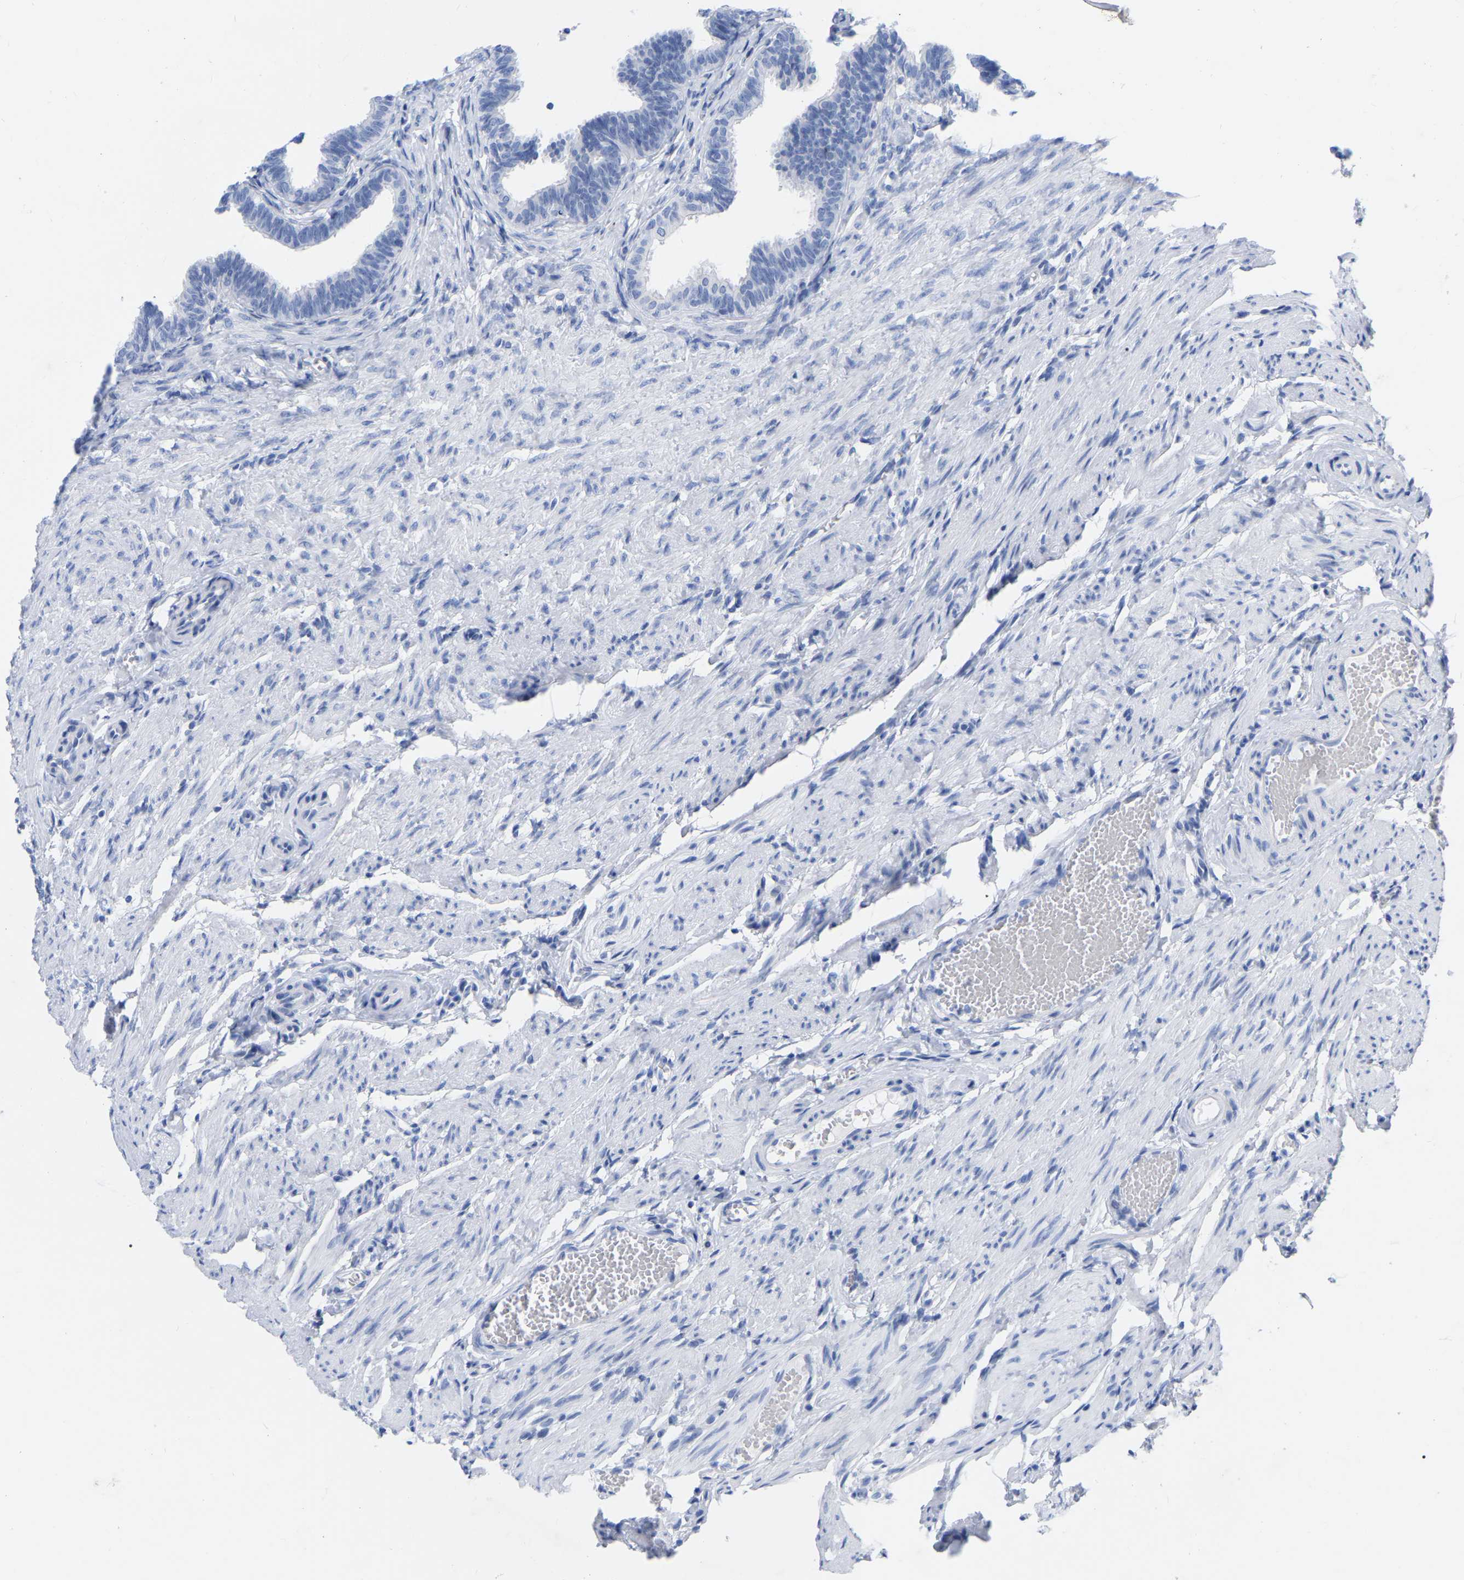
{"staining": {"intensity": "negative", "quantity": "none", "location": "none"}, "tissue": "fallopian tube", "cell_type": "Glandular cells", "image_type": "normal", "snomed": [{"axis": "morphology", "description": "Normal tissue, NOS"}, {"axis": "topography", "description": "Fallopian tube"}, {"axis": "topography", "description": "Ovary"}], "caption": "DAB (3,3'-diaminobenzidine) immunohistochemical staining of normal fallopian tube exhibits no significant staining in glandular cells.", "gene": "ZNF629", "patient": {"sex": "female", "age": 23}}